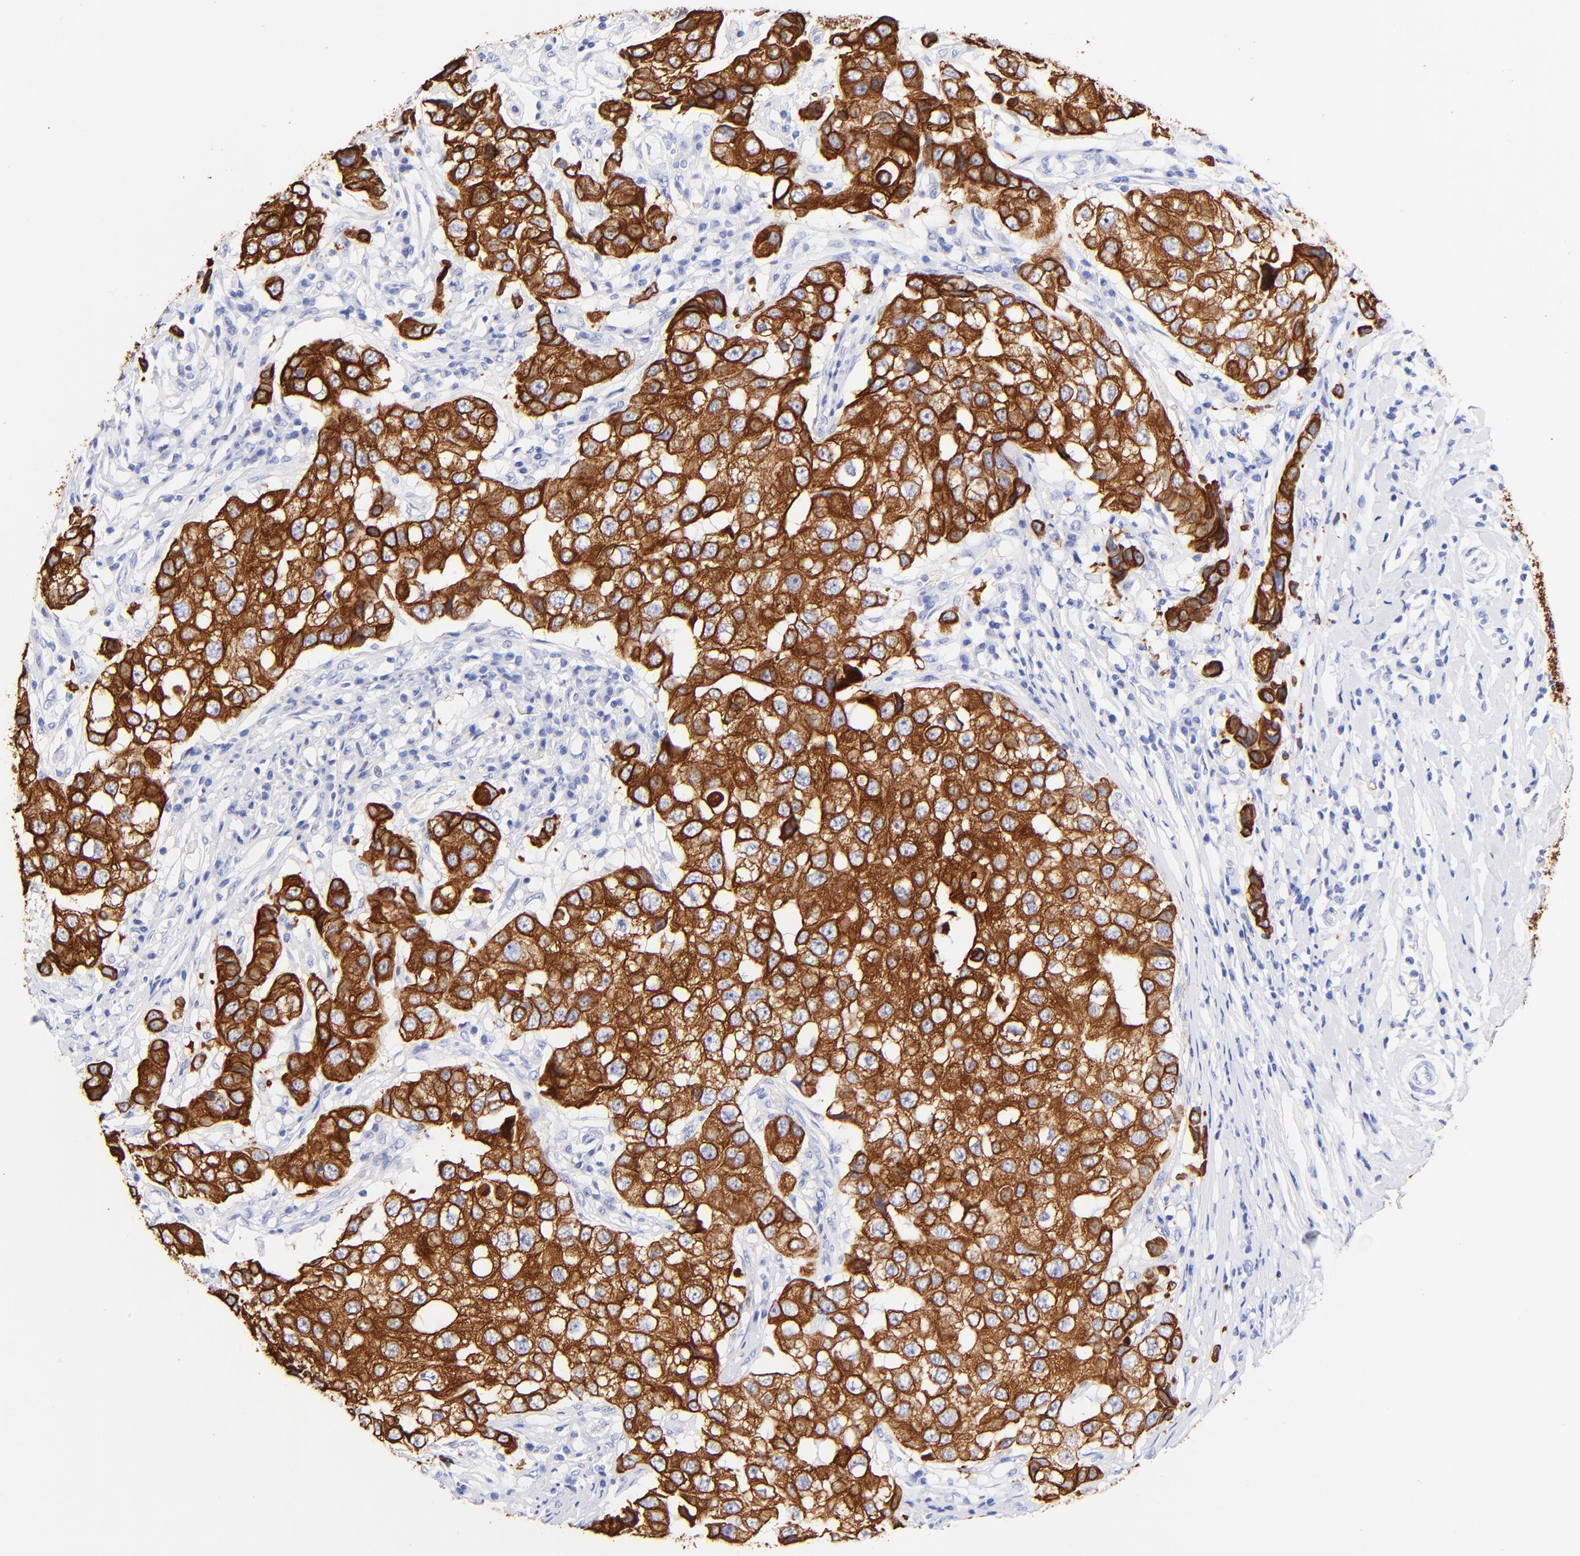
{"staining": {"intensity": "strong", "quantity": ">75%", "location": "cytoplasmic/membranous"}, "tissue": "breast cancer", "cell_type": "Tumor cells", "image_type": "cancer", "snomed": [{"axis": "morphology", "description": "Duct carcinoma"}, {"axis": "topography", "description": "Breast"}], "caption": "Protein analysis of invasive ductal carcinoma (breast) tissue exhibits strong cytoplasmic/membranous staining in about >75% of tumor cells.", "gene": "KRT19", "patient": {"sex": "female", "age": 27}}